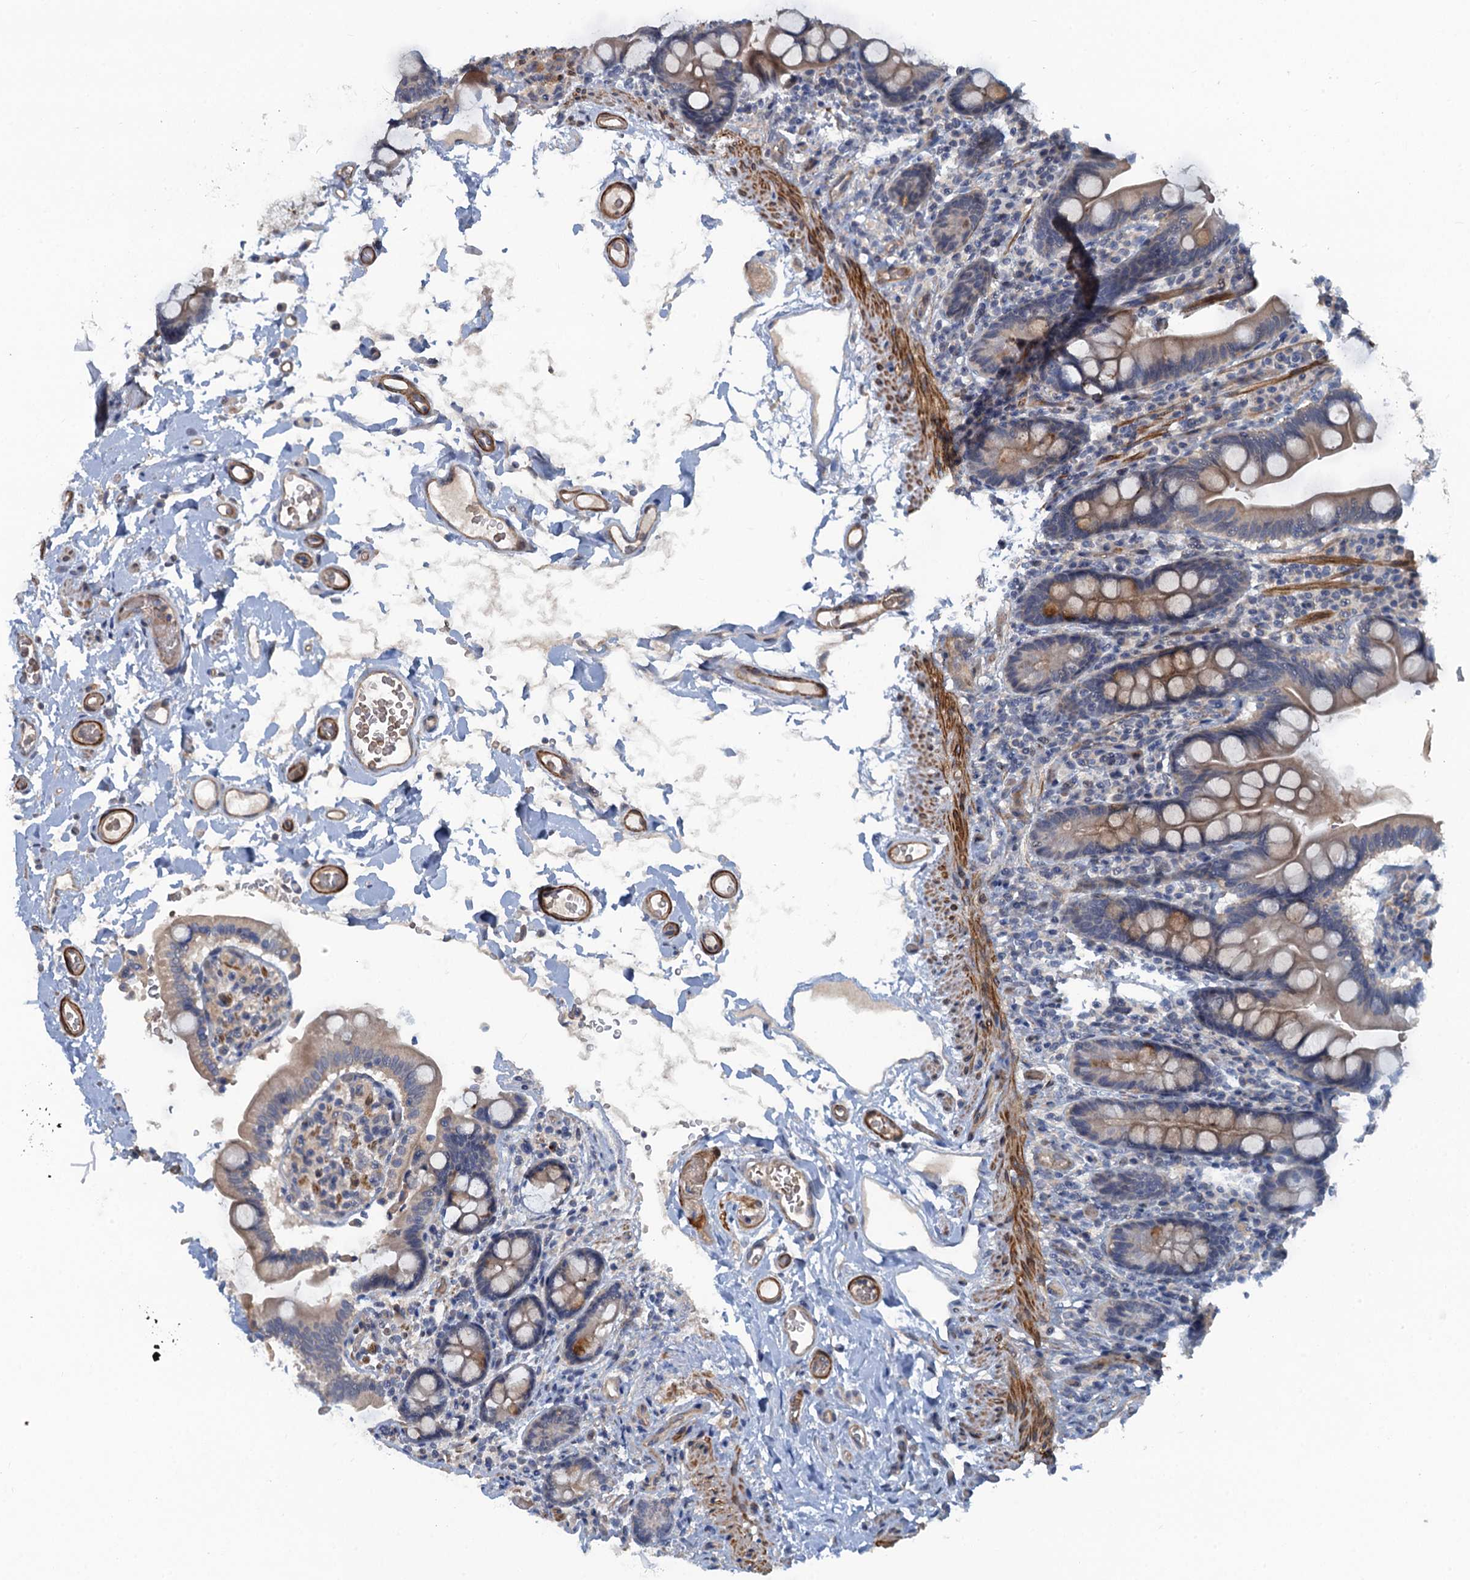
{"staining": {"intensity": "moderate", "quantity": ">75%", "location": "cytoplasmic/membranous"}, "tissue": "small intestine", "cell_type": "Glandular cells", "image_type": "normal", "snomed": [{"axis": "morphology", "description": "Normal tissue, NOS"}, {"axis": "topography", "description": "Small intestine"}], "caption": "Immunohistochemistry (IHC) histopathology image of normal small intestine stained for a protein (brown), which shows medium levels of moderate cytoplasmic/membranous expression in approximately >75% of glandular cells.", "gene": "MYO16", "patient": {"sex": "female", "age": 64}}